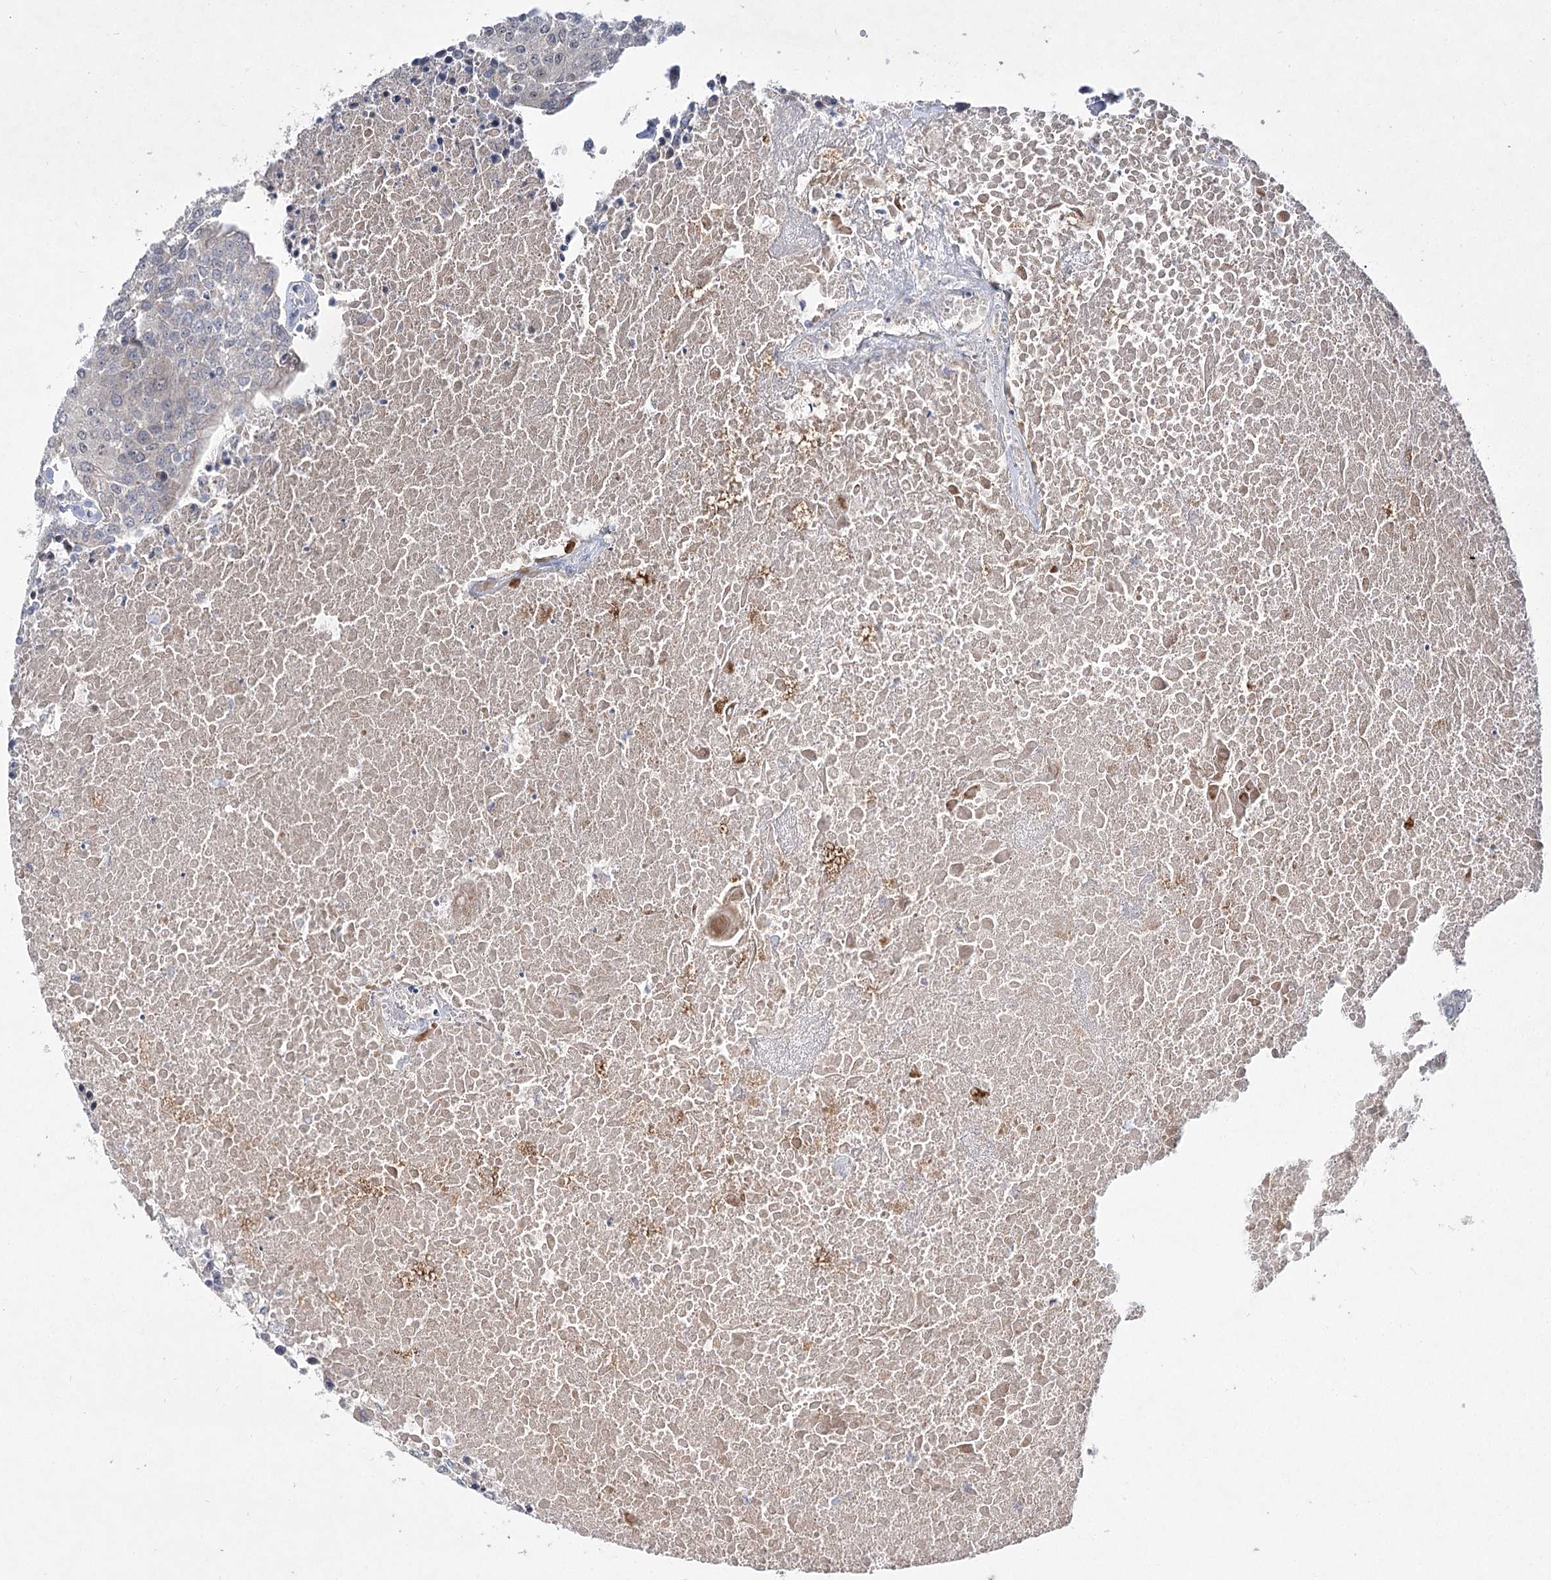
{"staining": {"intensity": "weak", "quantity": "<25%", "location": "nuclear"}, "tissue": "urothelial cancer", "cell_type": "Tumor cells", "image_type": "cancer", "snomed": [{"axis": "morphology", "description": "Urothelial carcinoma, High grade"}, {"axis": "topography", "description": "Urinary bladder"}], "caption": "Tumor cells are negative for brown protein staining in urothelial cancer. (Brightfield microscopy of DAB (3,3'-diaminobenzidine) immunohistochemistry at high magnification).", "gene": "ARHGAP32", "patient": {"sex": "female", "age": 85}}